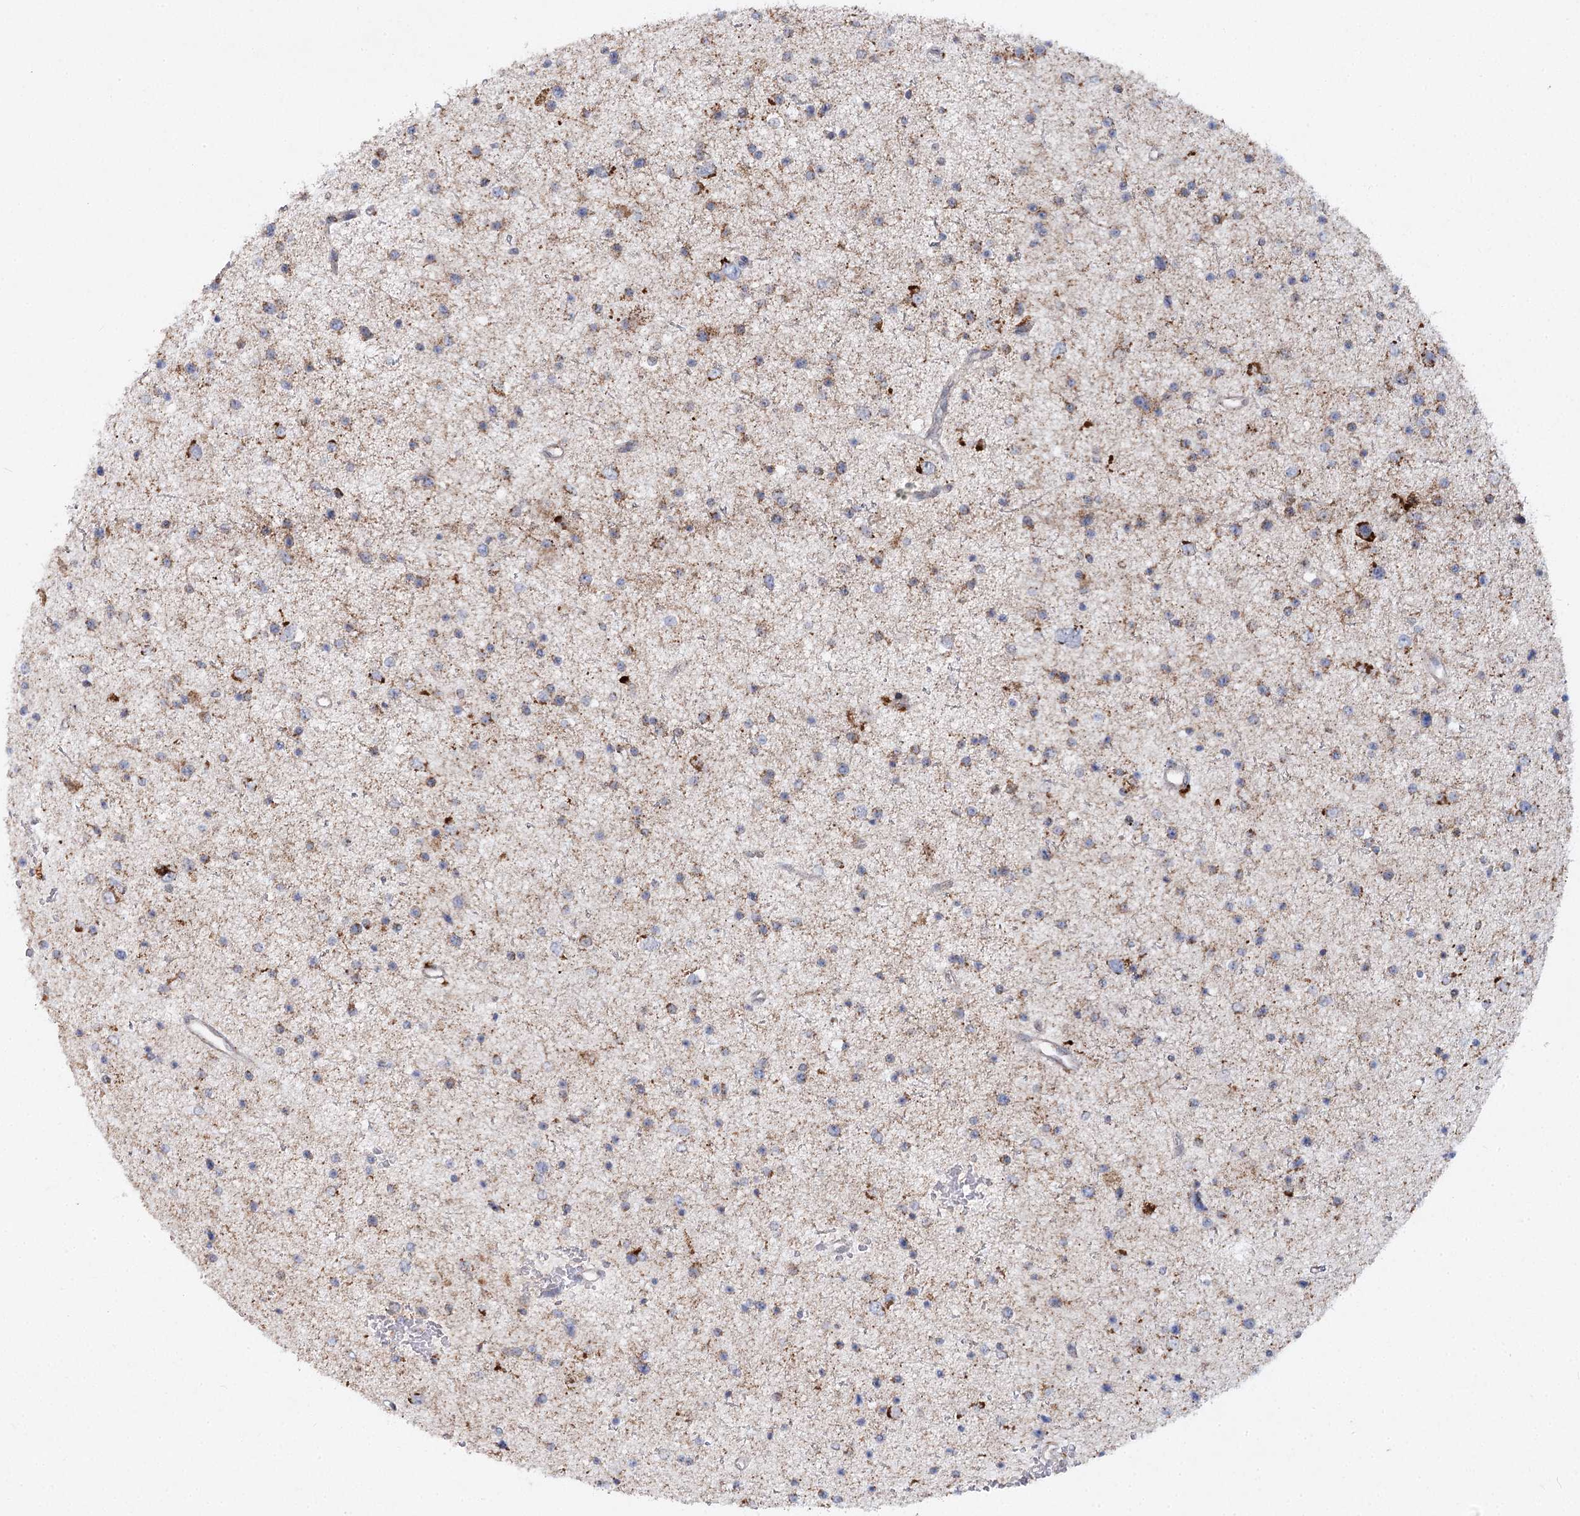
{"staining": {"intensity": "weak", "quantity": "<25%", "location": "cytoplasmic/membranous"}, "tissue": "glioma", "cell_type": "Tumor cells", "image_type": "cancer", "snomed": [{"axis": "morphology", "description": "Glioma, malignant, Low grade"}, {"axis": "topography", "description": "Cerebral cortex"}], "caption": "Protein analysis of glioma exhibits no significant expression in tumor cells.", "gene": "TAS1R1", "patient": {"sex": "female", "age": 39}}